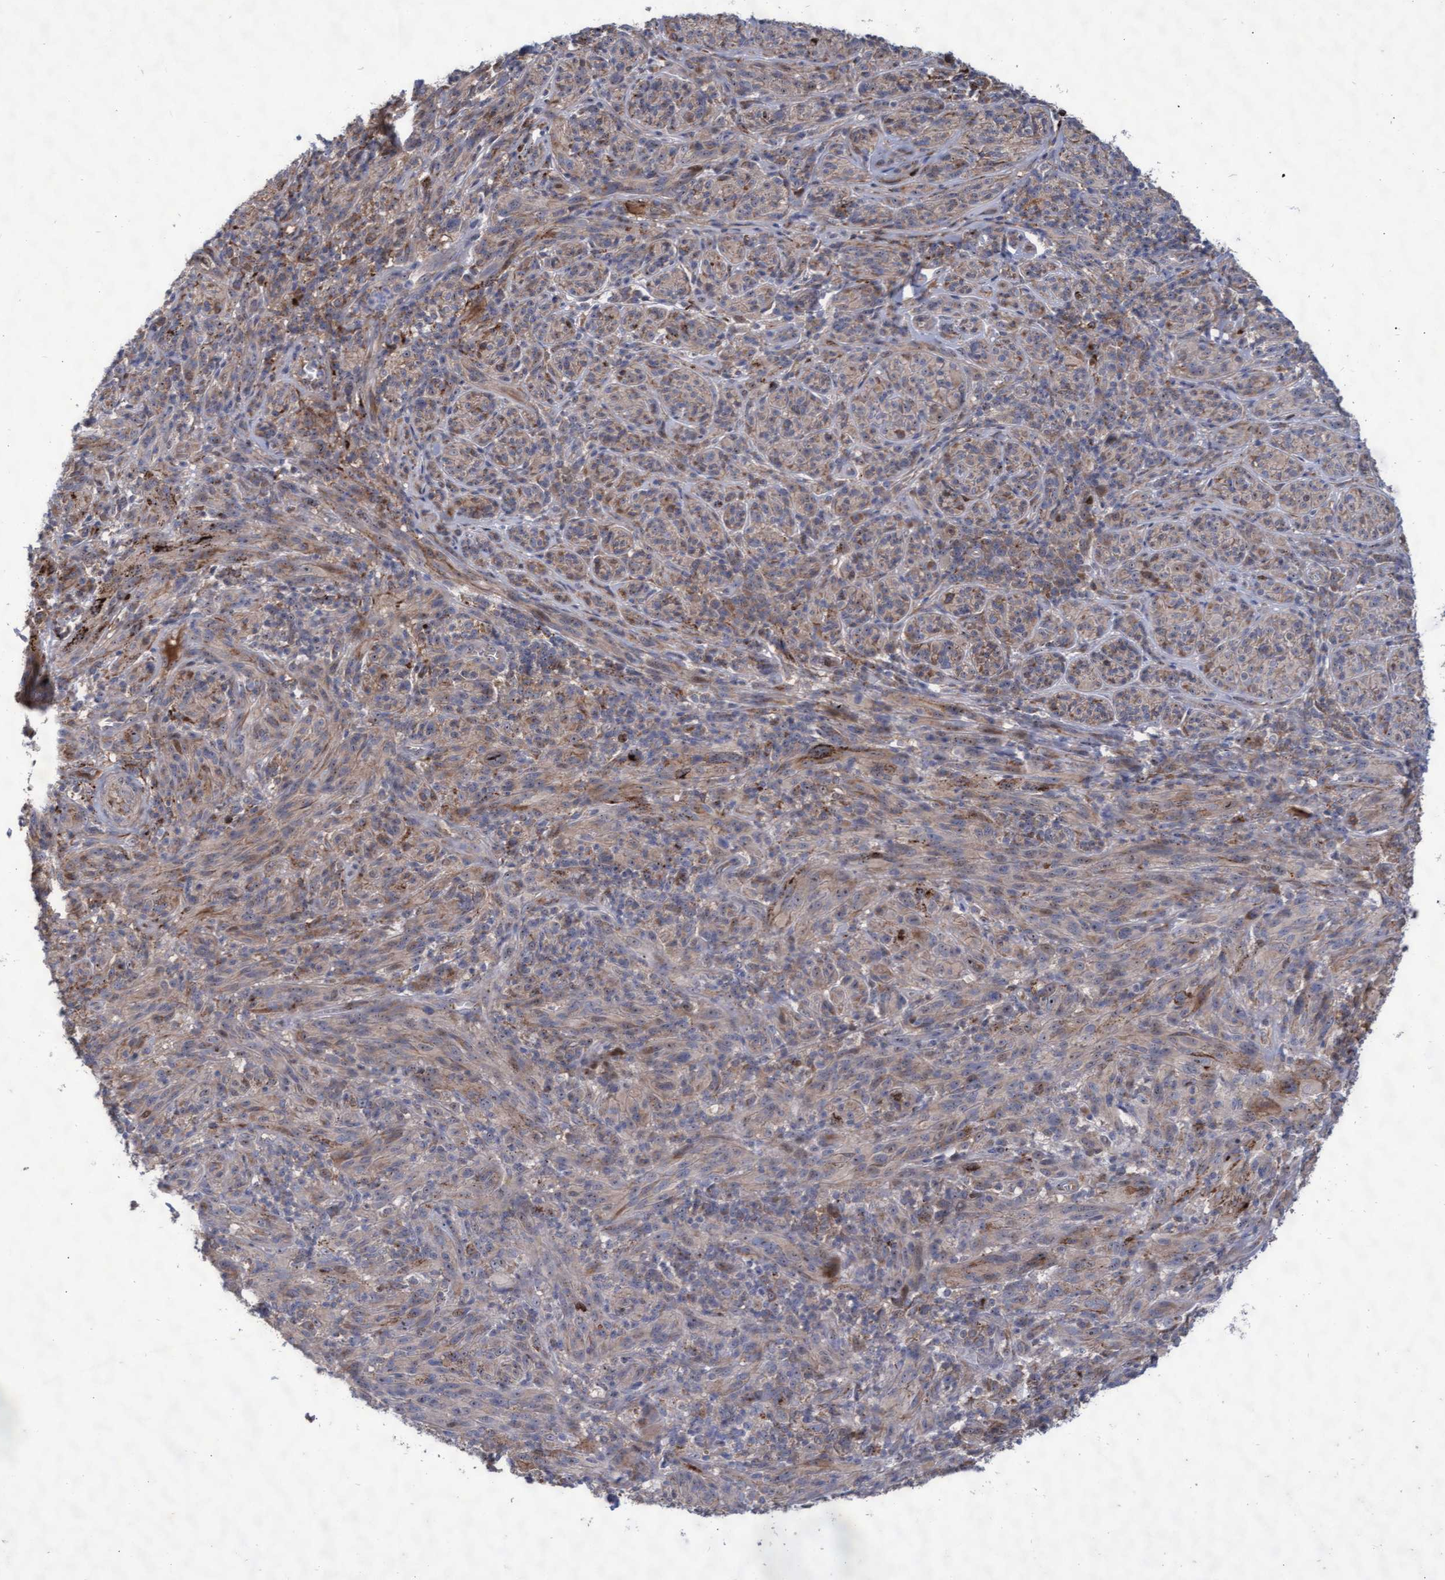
{"staining": {"intensity": "weak", "quantity": ">75%", "location": "cytoplasmic/membranous"}, "tissue": "melanoma", "cell_type": "Tumor cells", "image_type": "cancer", "snomed": [{"axis": "morphology", "description": "Malignant melanoma, NOS"}, {"axis": "topography", "description": "Skin of head"}], "caption": "Melanoma was stained to show a protein in brown. There is low levels of weak cytoplasmic/membranous positivity in about >75% of tumor cells.", "gene": "ABCF2", "patient": {"sex": "male", "age": 96}}